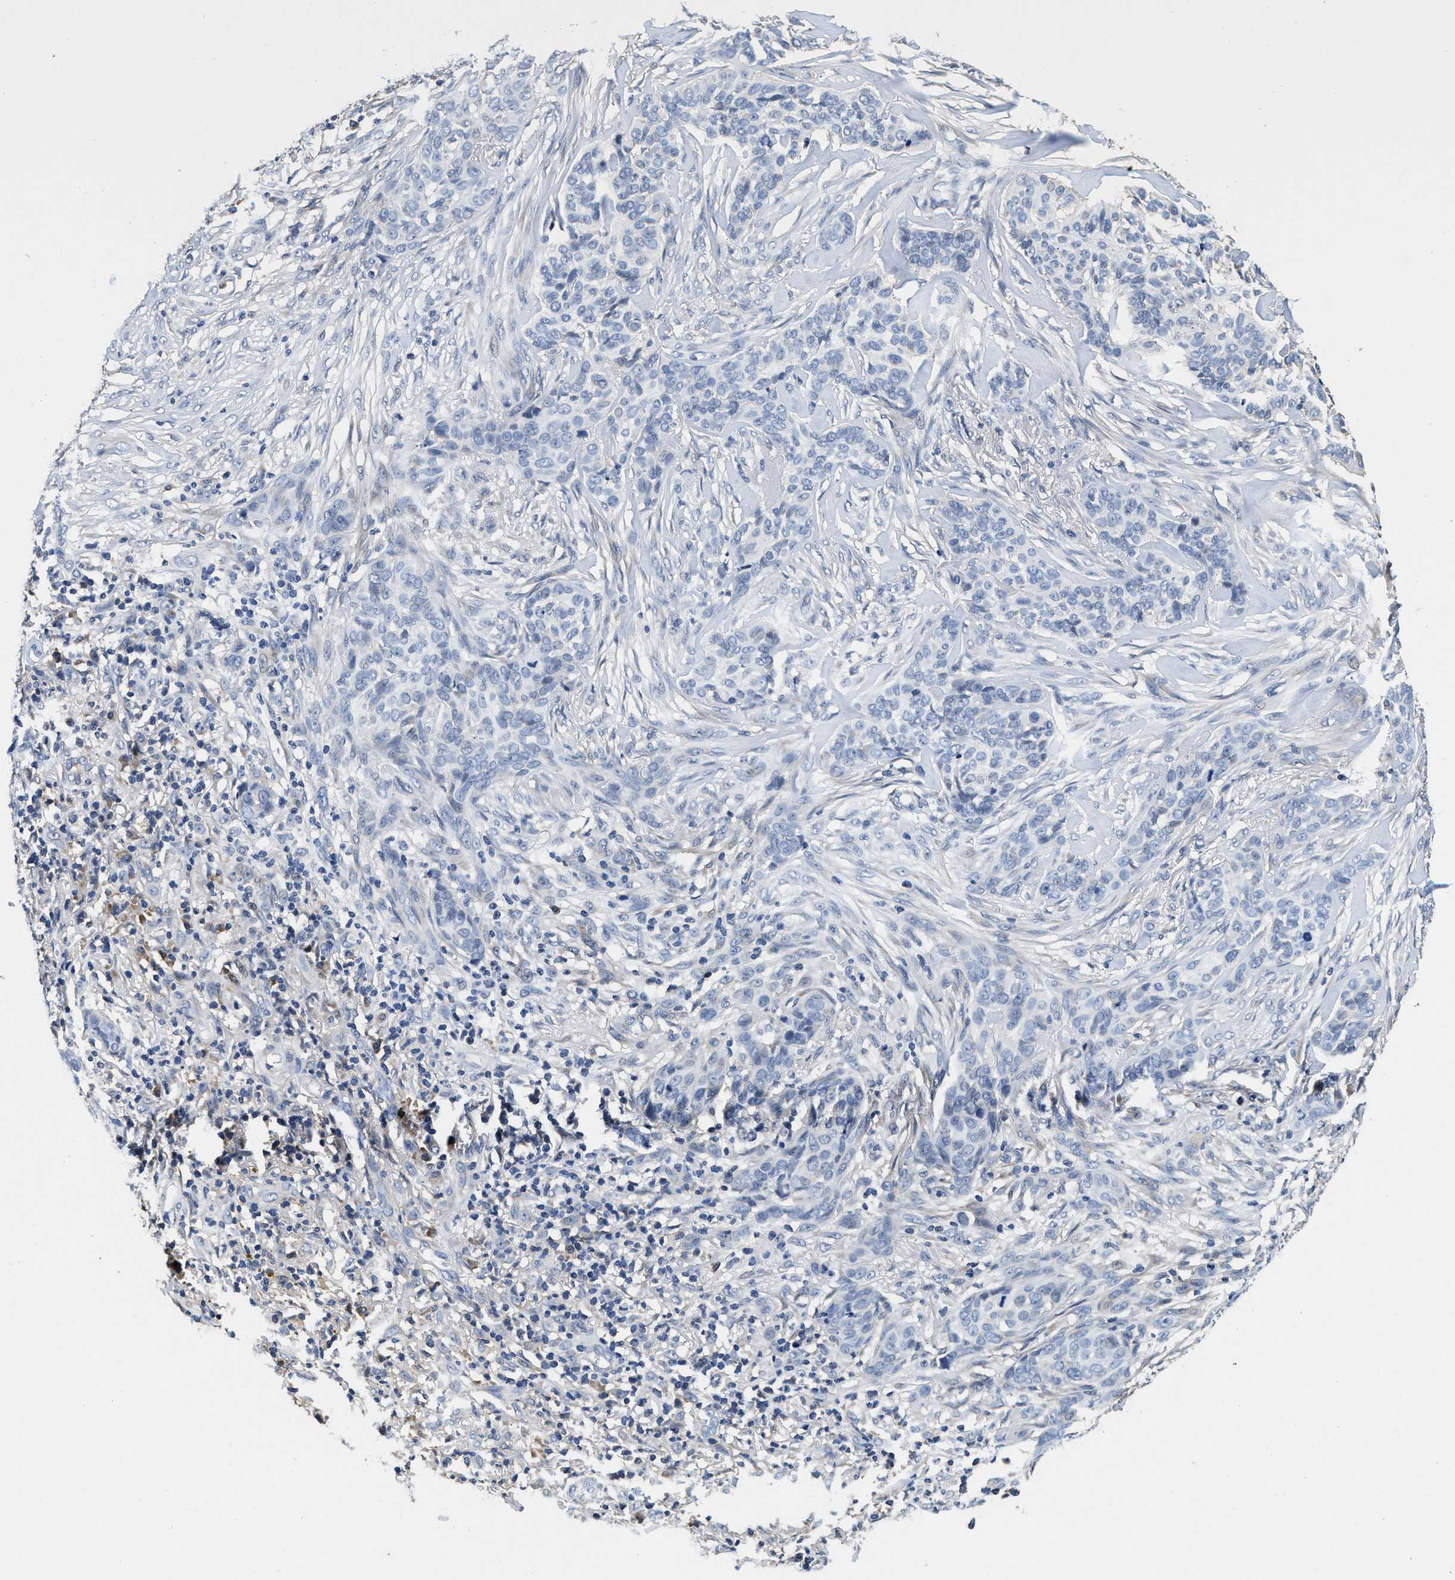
{"staining": {"intensity": "negative", "quantity": "none", "location": "none"}, "tissue": "skin cancer", "cell_type": "Tumor cells", "image_type": "cancer", "snomed": [{"axis": "morphology", "description": "Basal cell carcinoma"}, {"axis": "topography", "description": "Skin"}], "caption": "The image shows no significant staining in tumor cells of skin cancer (basal cell carcinoma).", "gene": "PHPT1", "patient": {"sex": "male", "age": 85}}